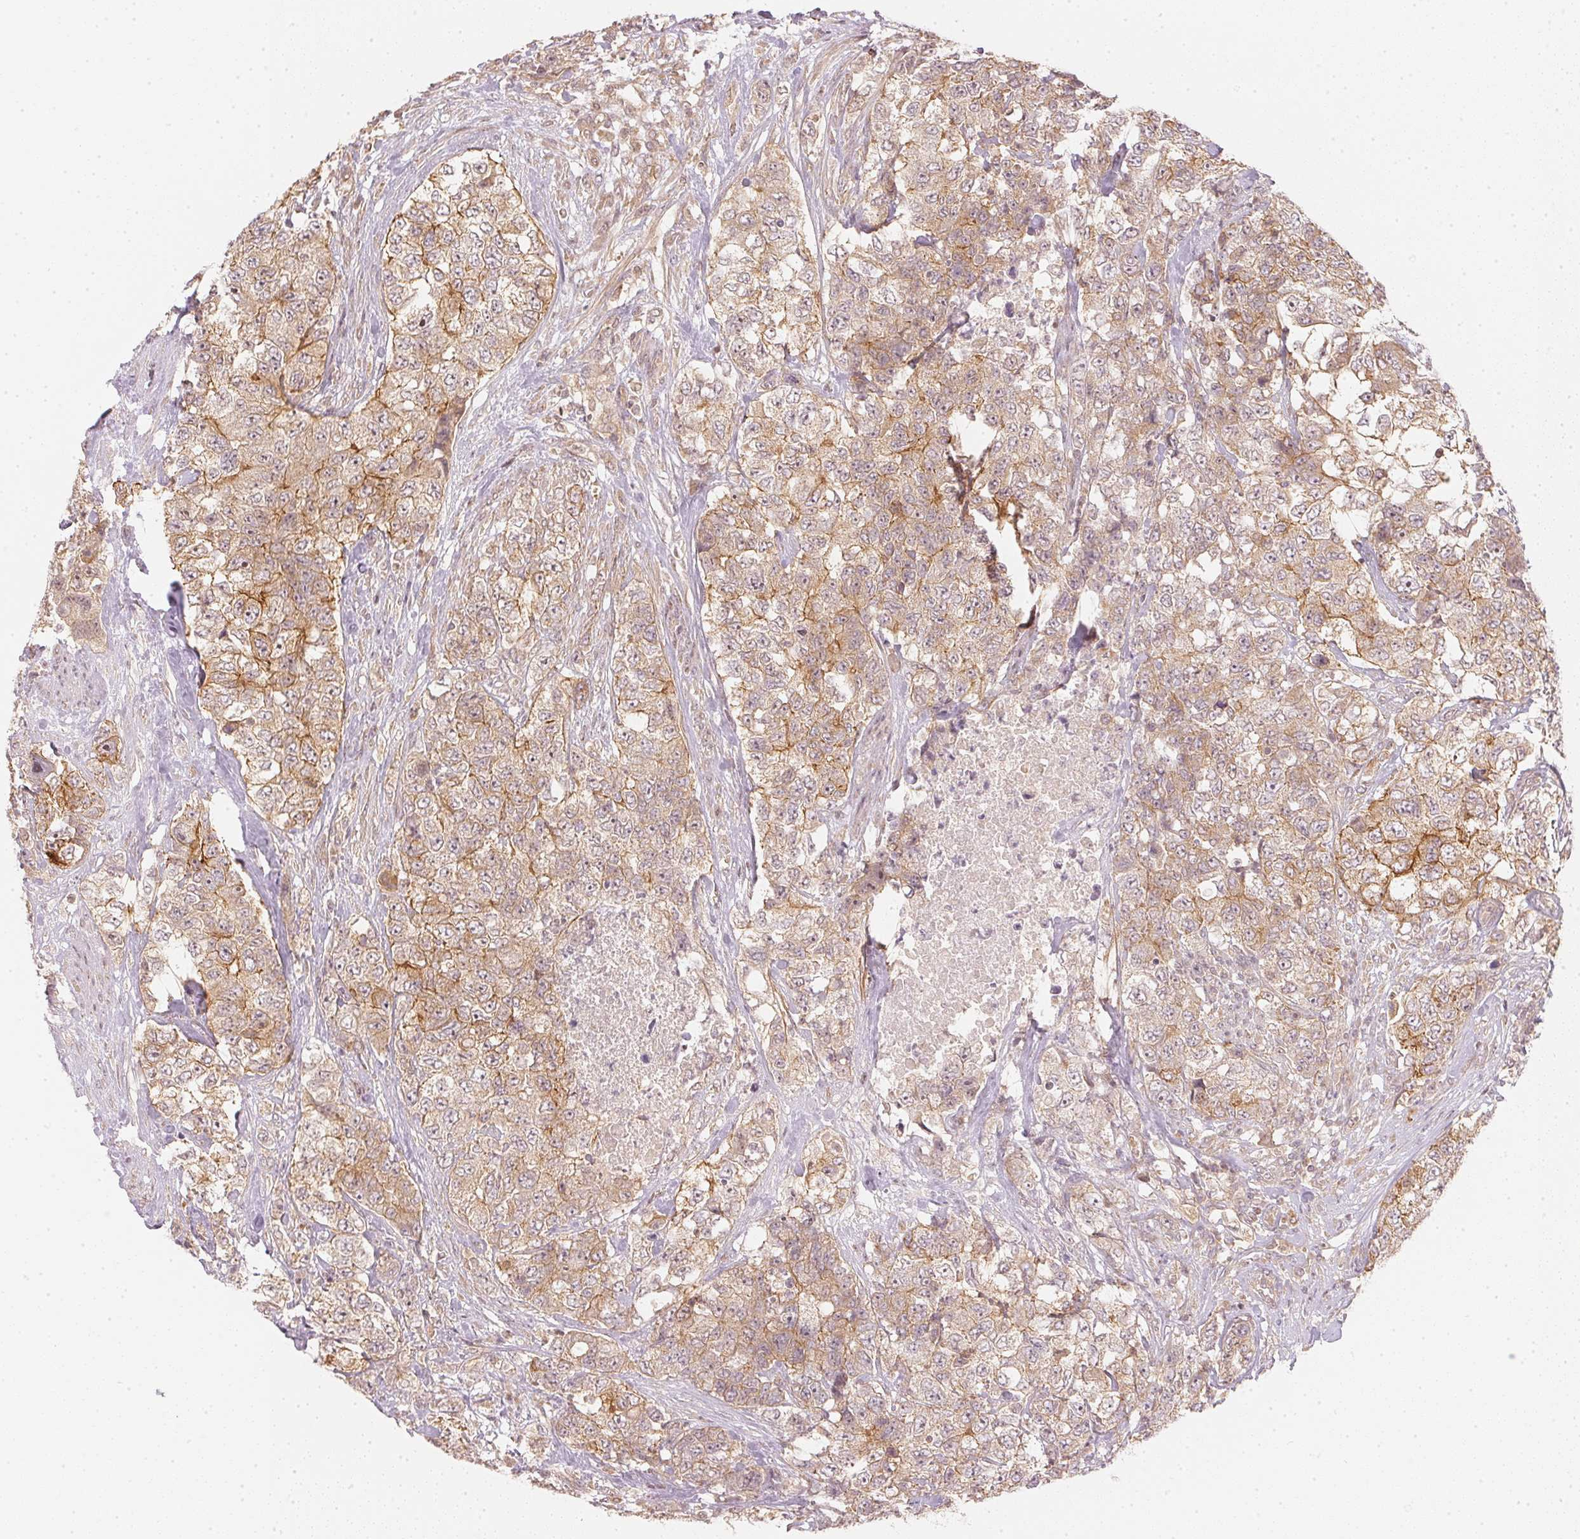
{"staining": {"intensity": "moderate", "quantity": "25%-75%", "location": "cytoplasmic/membranous,nuclear"}, "tissue": "urothelial cancer", "cell_type": "Tumor cells", "image_type": "cancer", "snomed": [{"axis": "morphology", "description": "Urothelial carcinoma, High grade"}, {"axis": "topography", "description": "Urinary bladder"}], "caption": "A high-resolution histopathology image shows immunohistochemistry staining of high-grade urothelial carcinoma, which reveals moderate cytoplasmic/membranous and nuclear expression in approximately 25%-75% of tumor cells. (brown staining indicates protein expression, while blue staining denotes nuclei).", "gene": "WDR54", "patient": {"sex": "female", "age": 78}}